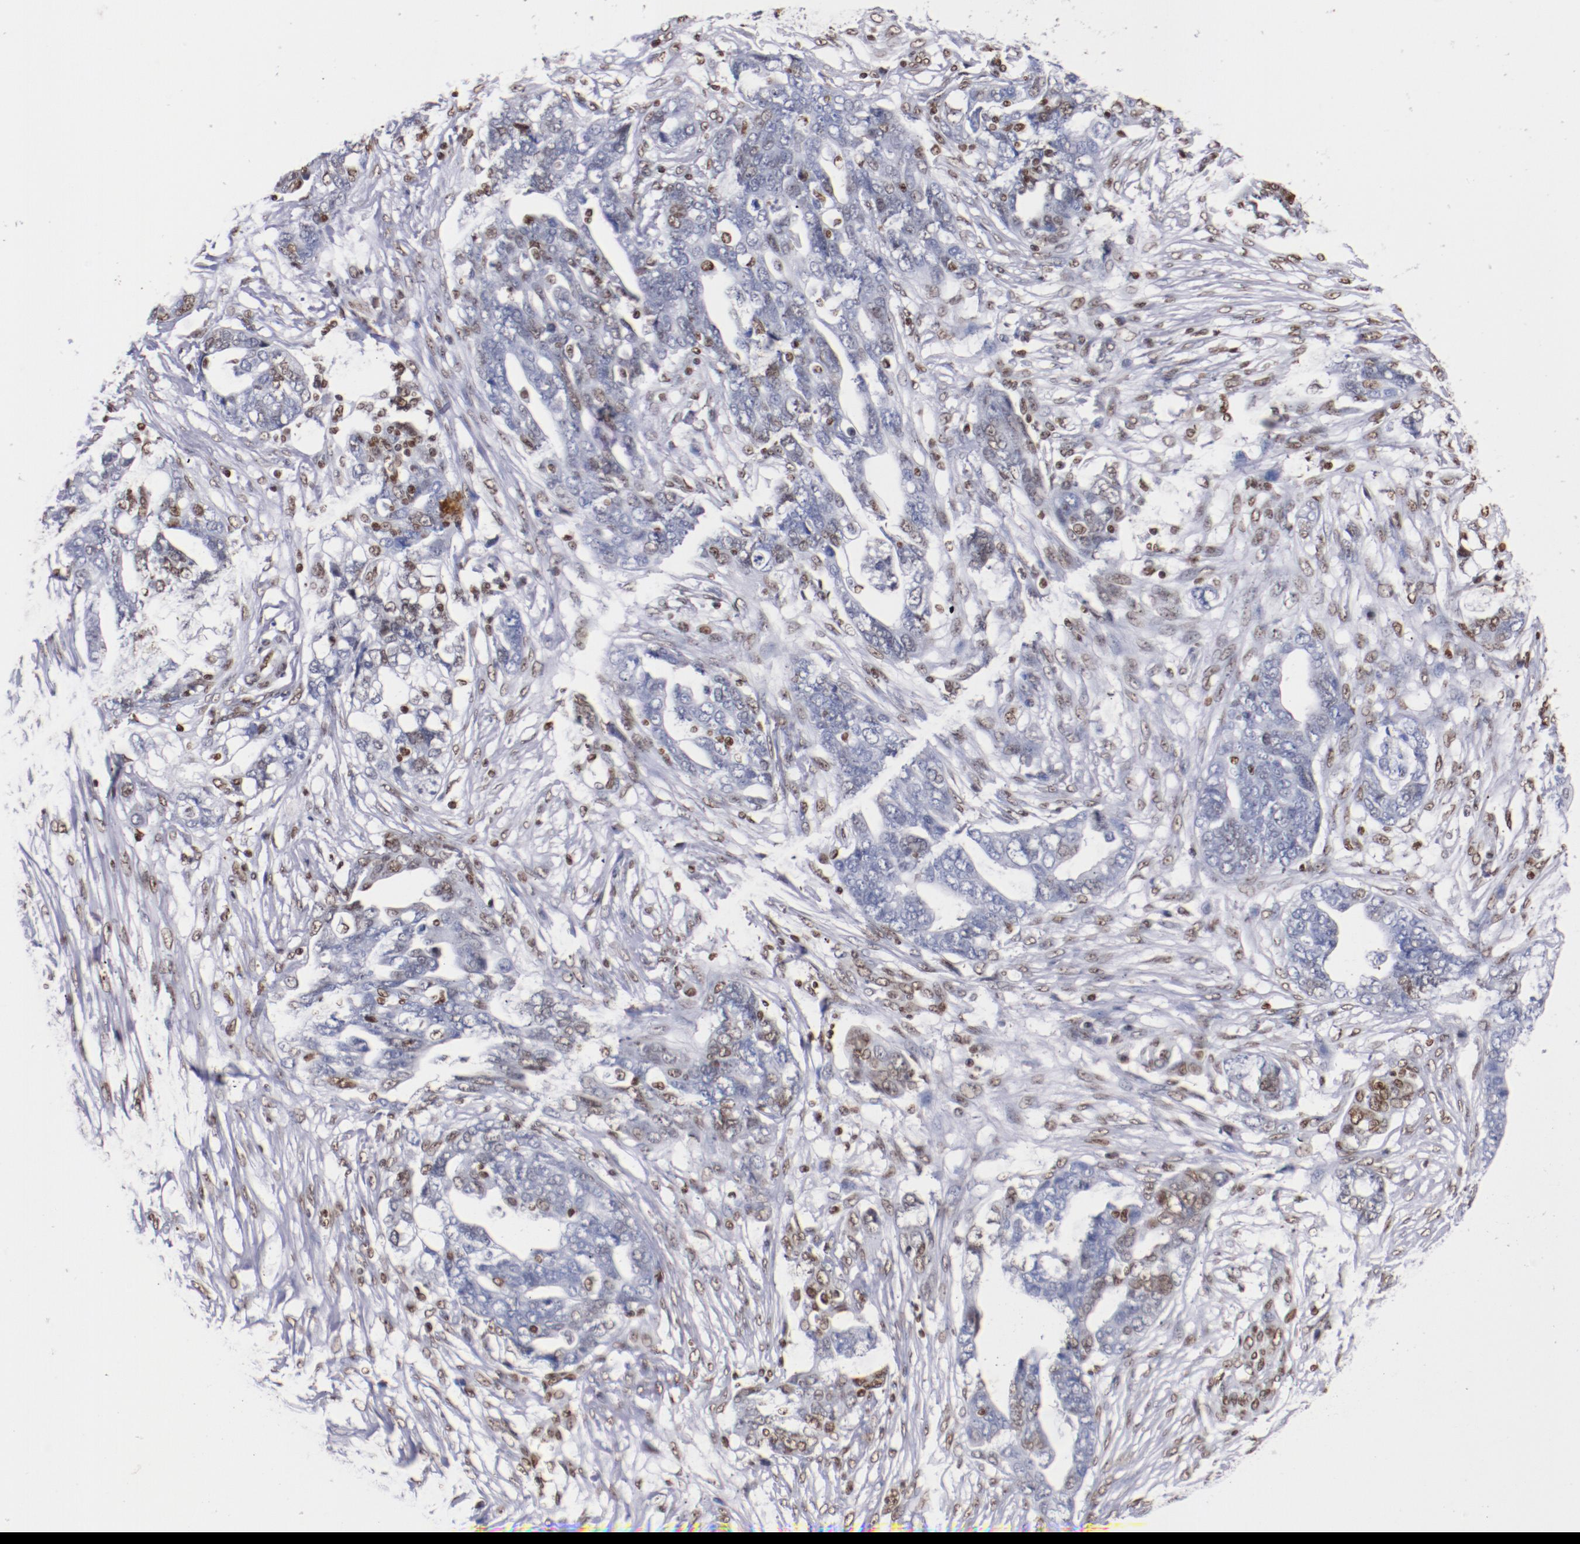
{"staining": {"intensity": "weak", "quantity": "<25%", "location": "nuclear"}, "tissue": "ovarian cancer", "cell_type": "Tumor cells", "image_type": "cancer", "snomed": [{"axis": "morphology", "description": "Normal tissue, NOS"}, {"axis": "morphology", "description": "Cystadenocarcinoma, serous, NOS"}, {"axis": "topography", "description": "Fallopian tube"}, {"axis": "topography", "description": "Ovary"}], "caption": "This is a histopathology image of IHC staining of serous cystadenocarcinoma (ovarian), which shows no expression in tumor cells.", "gene": "IFI16", "patient": {"sex": "female", "age": 56}}